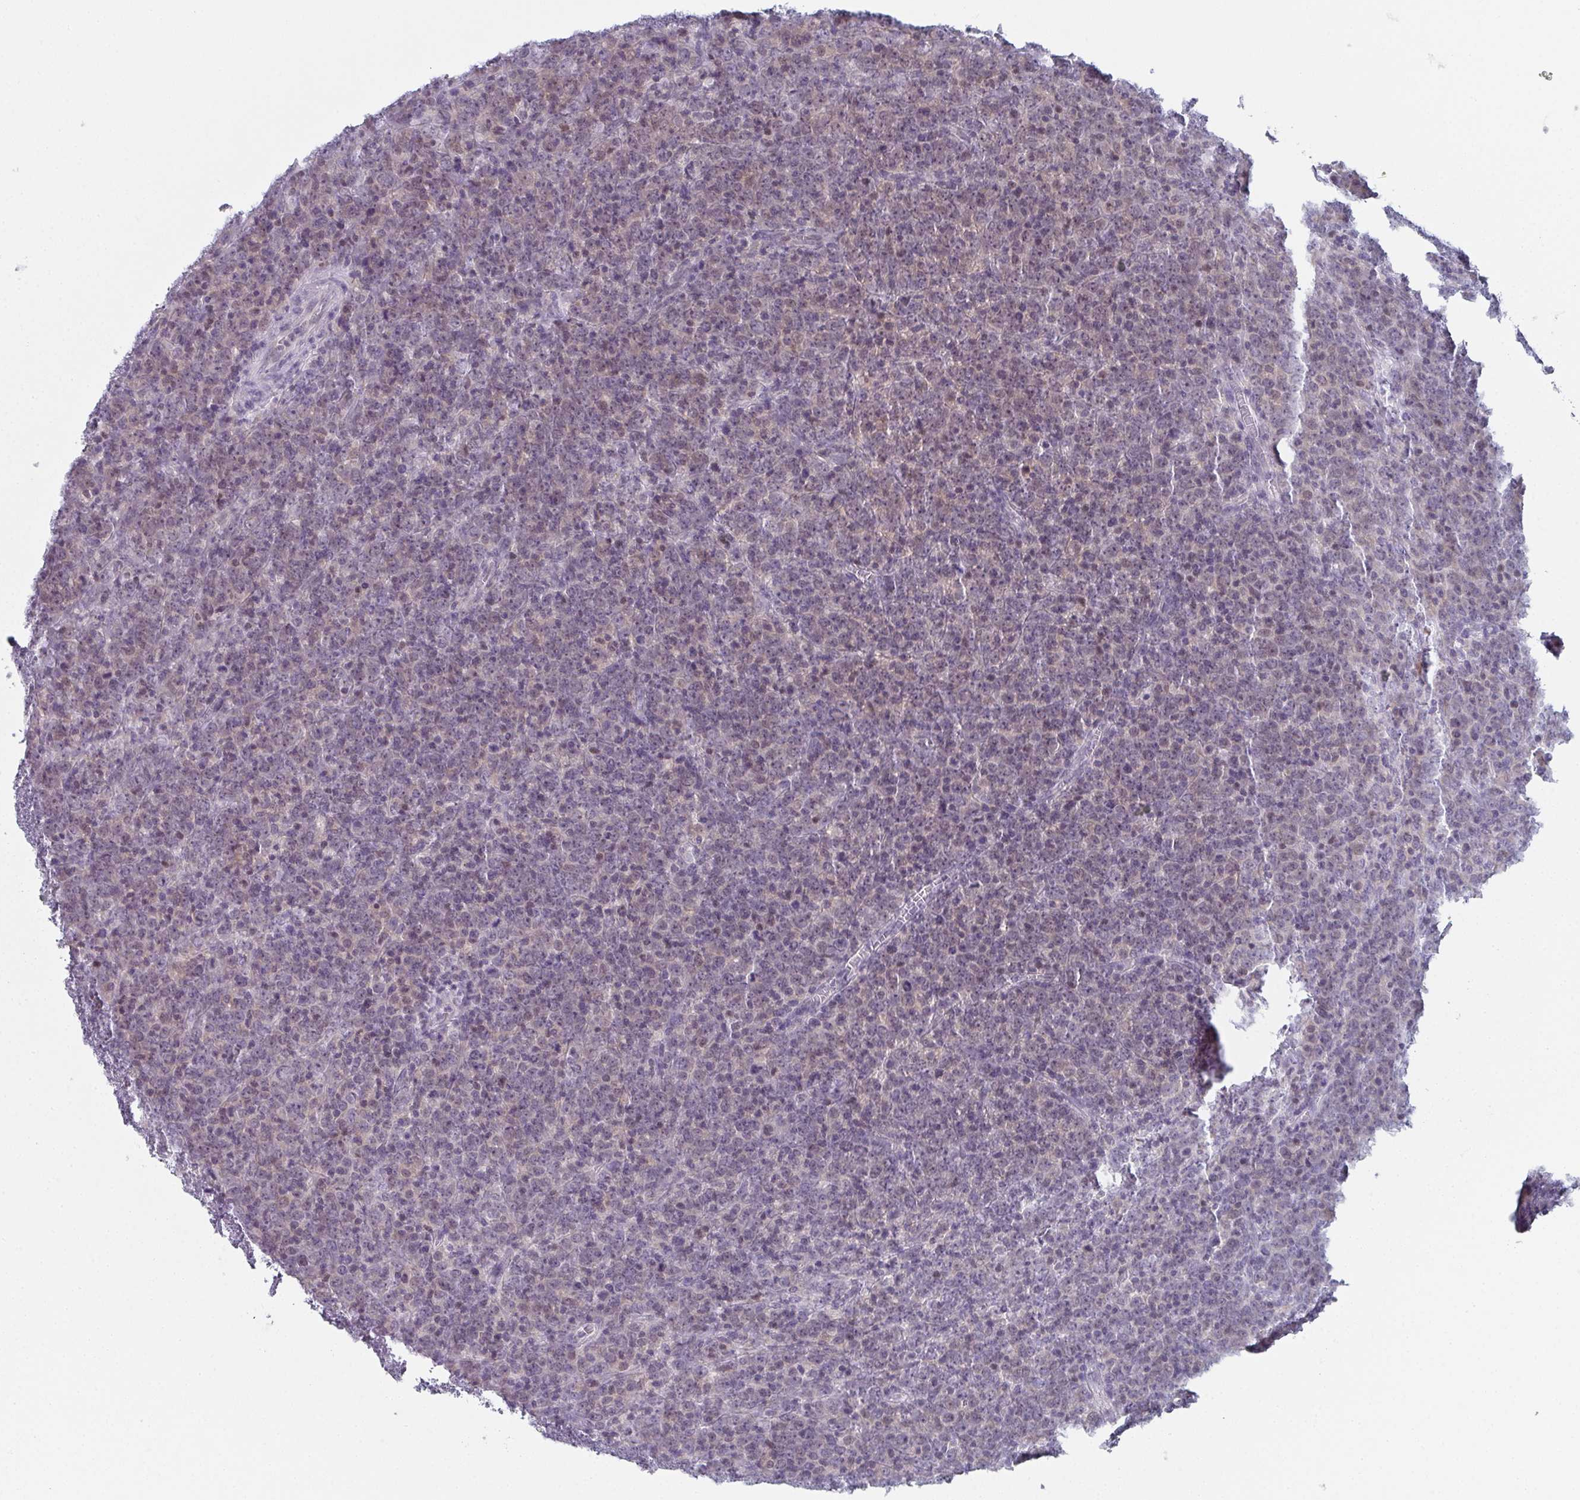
{"staining": {"intensity": "weak", "quantity": "<25%", "location": "nuclear"}, "tissue": "lymphoma", "cell_type": "Tumor cells", "image_type": "cancer", "snomed": [{"axis": "morphology", "description": "Malignant lymphoma, non-Hodgkin's type, High grade"}, {"axis": "topography", "description": "Lymph node"}], "caption": "Malignant lymphoma, non-Hodgkin's type (high-grade) stained for a protein using immunohistochemistry displays no expression tumor cells.", "gene": "PYCR3", "patient": {"sex": "male", "age": 51}}